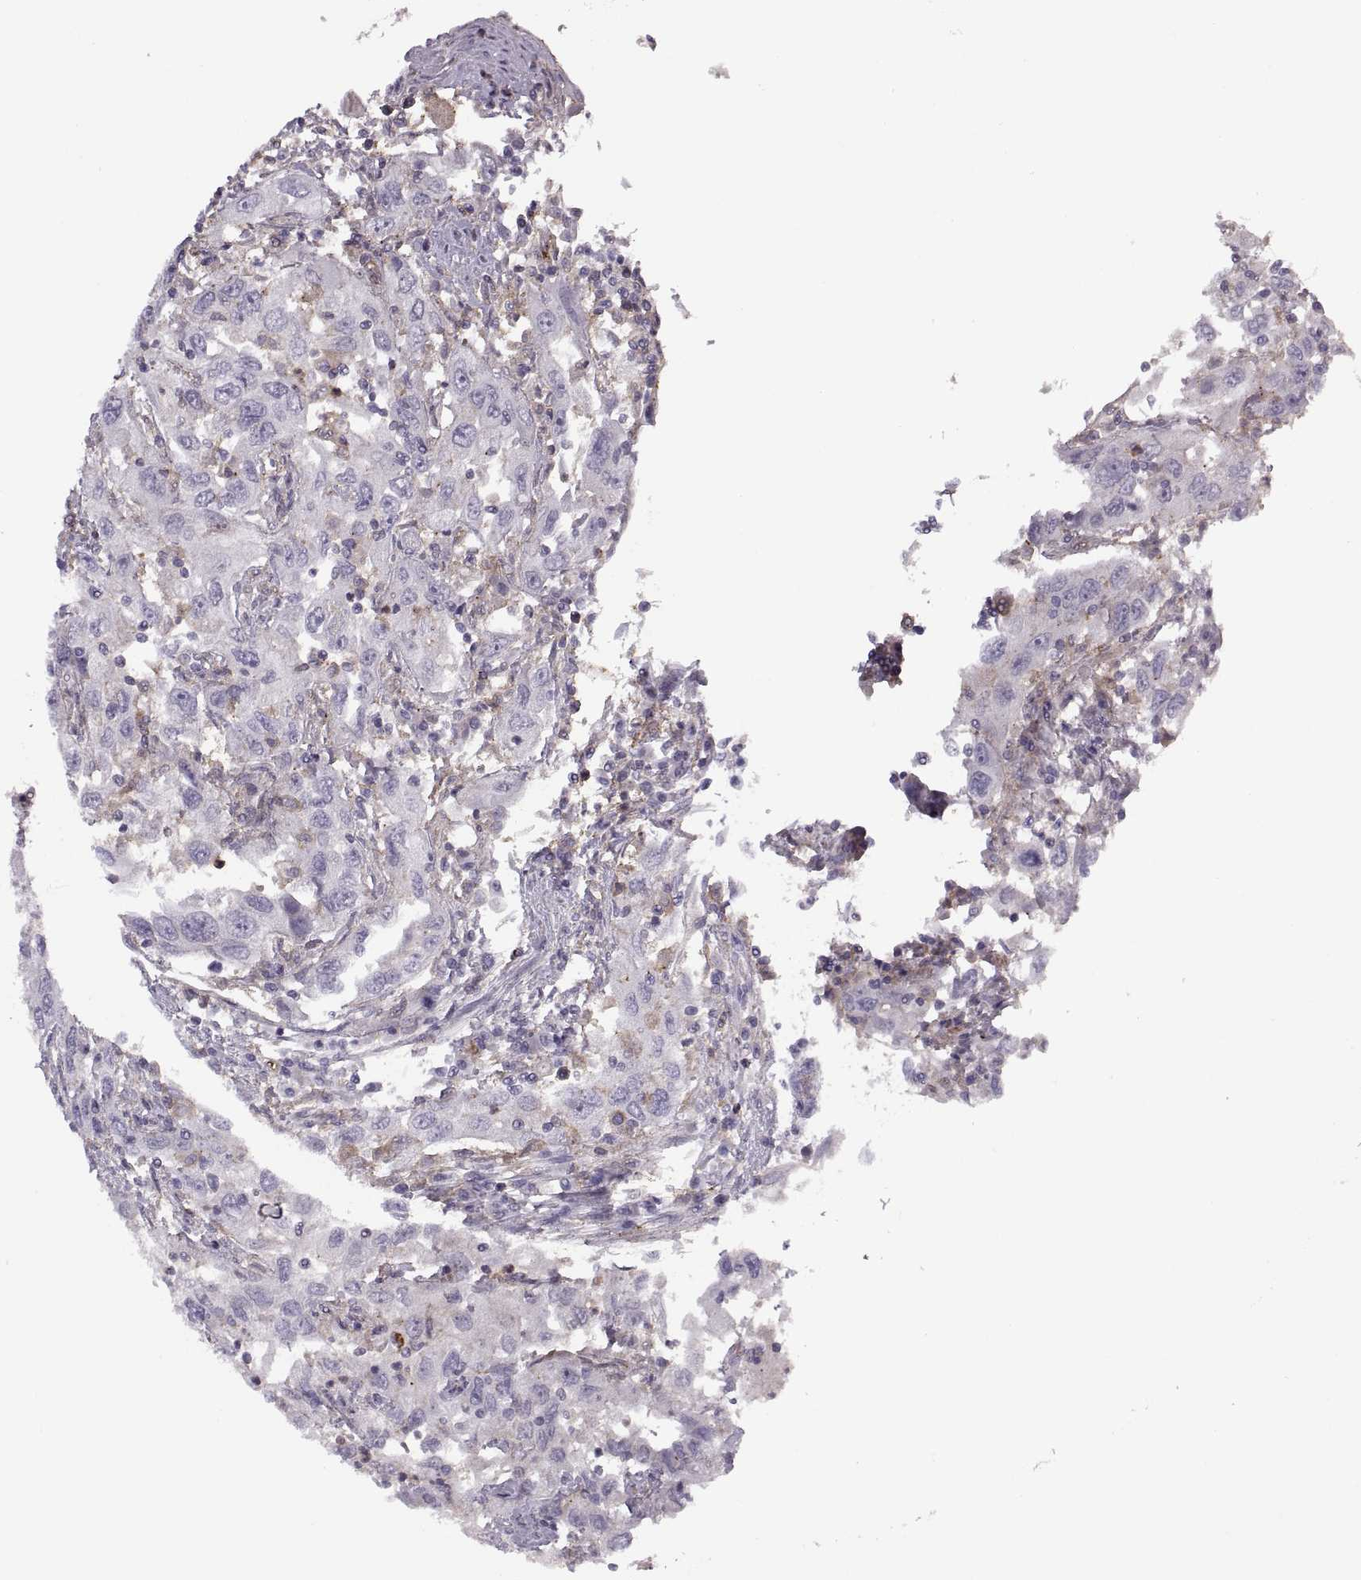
{"staining": {"intensity": "negative", "quantity": "none", "location": "none"}, "tissue": "urothelial cancer", "cell_type": "Tumor cells", "image_type": "cancer", "snomed": [{"axis": "morphology", "description": "Urothelial carcinoma, High grade"}, {"axis": "topography", "description": "Urinary bladder"}], "caption": "Immunohistochemical staining of human urothelial cancer exhibits no significant positivity in tumor cells.", "gene": "RALB", "patient": {"sex": "male", "age": 76}}